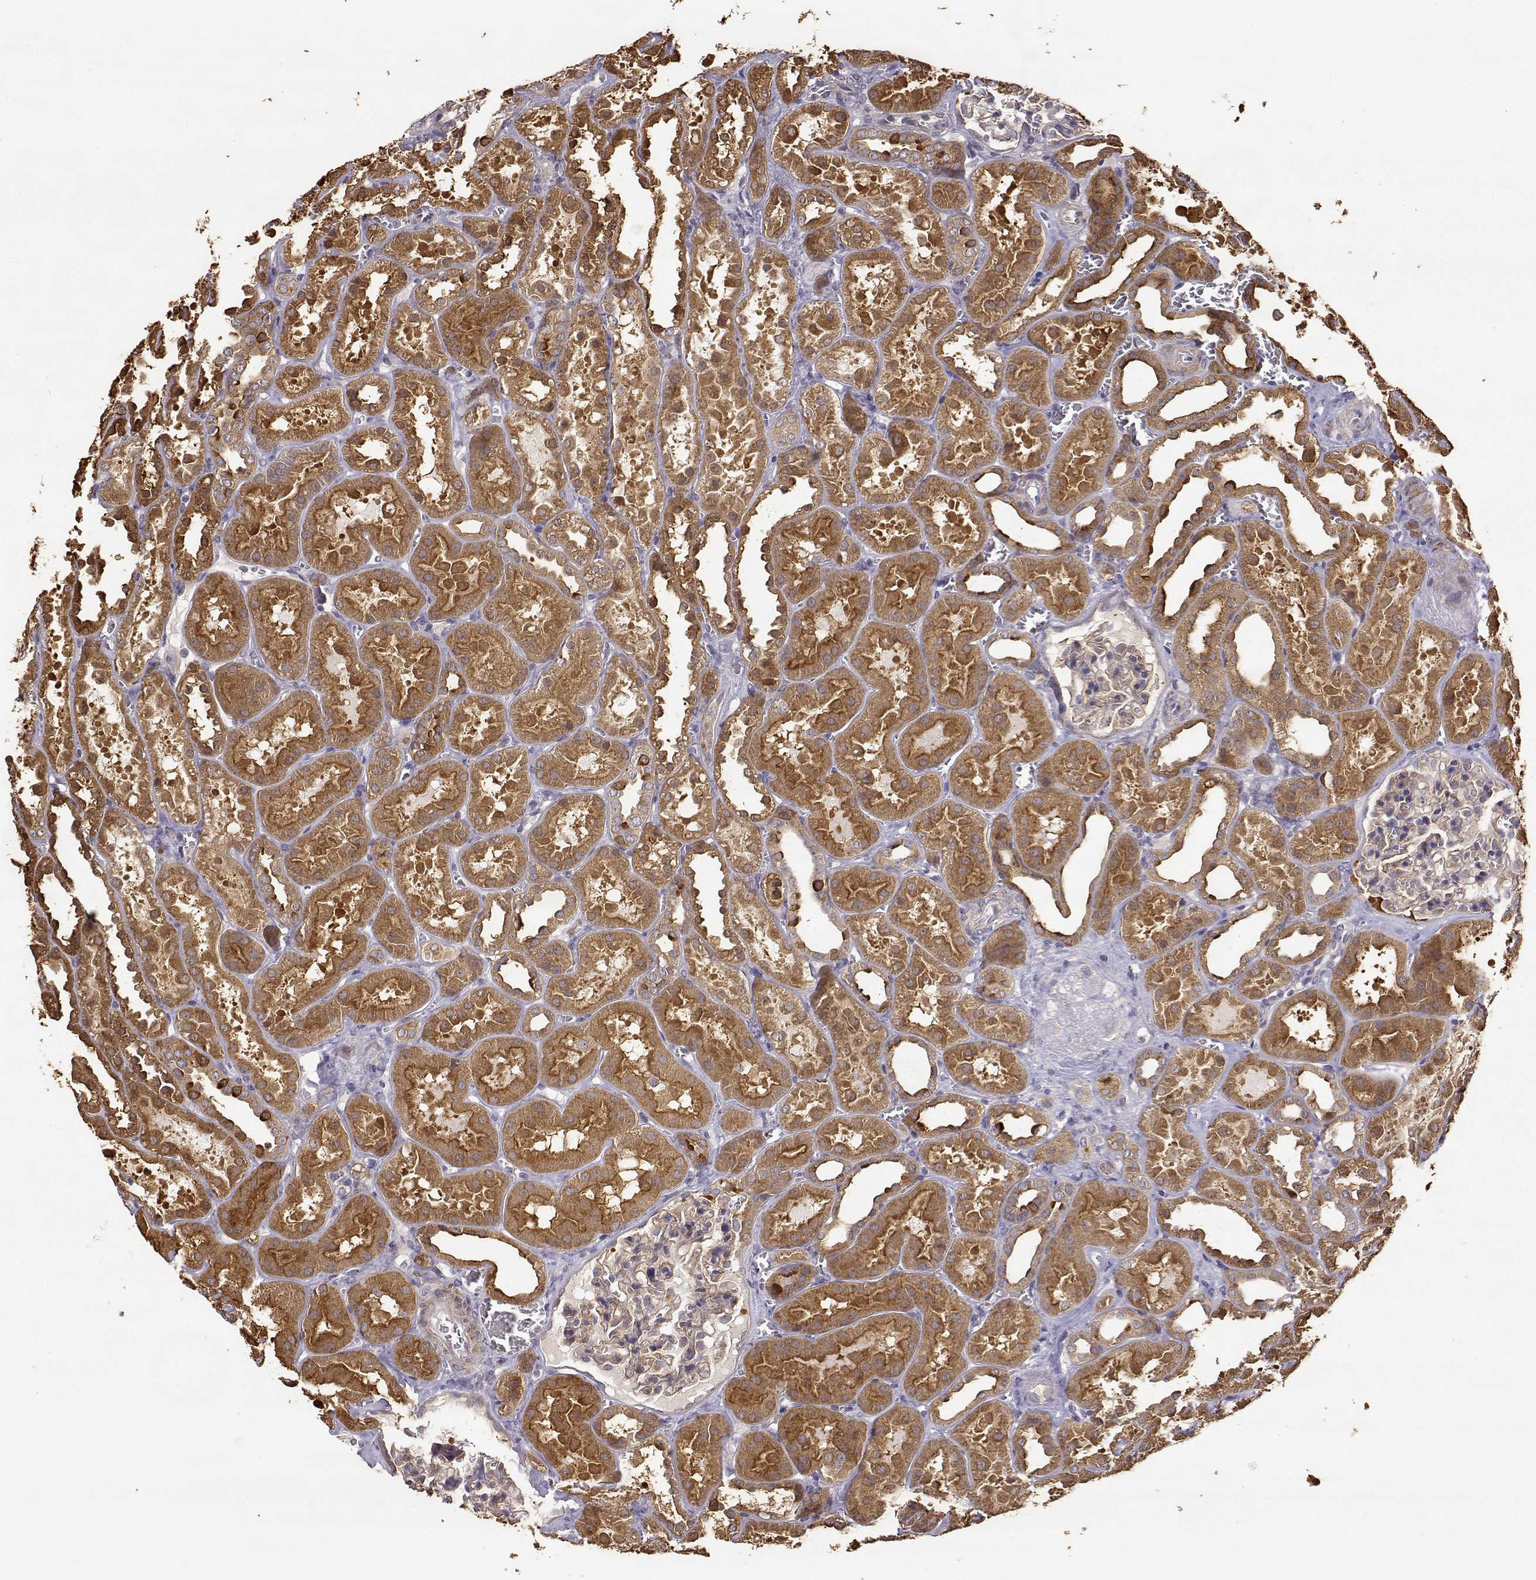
{"staining": {"intensity": "negative", "quantity": "none", "location": "none"}, "tissue": "kidney", "cell_type": "Cells in glomeruli", "image_type": "normal", "snomed": [{"axis": "morphology", "description": "Normal tissue, NOS"}, {"axis": "topography", "description": "Kidney"}], "caption": "The histopathology image exhibits no significant expression in cells in glomeruli of kidney. (DAB (3,3'-diaminobenzidine) immunohistochemistry (IHC) with hematoxylin counter stain).", "gene": "CRIM1", "patient": {"sex": "female", "age": 41}}